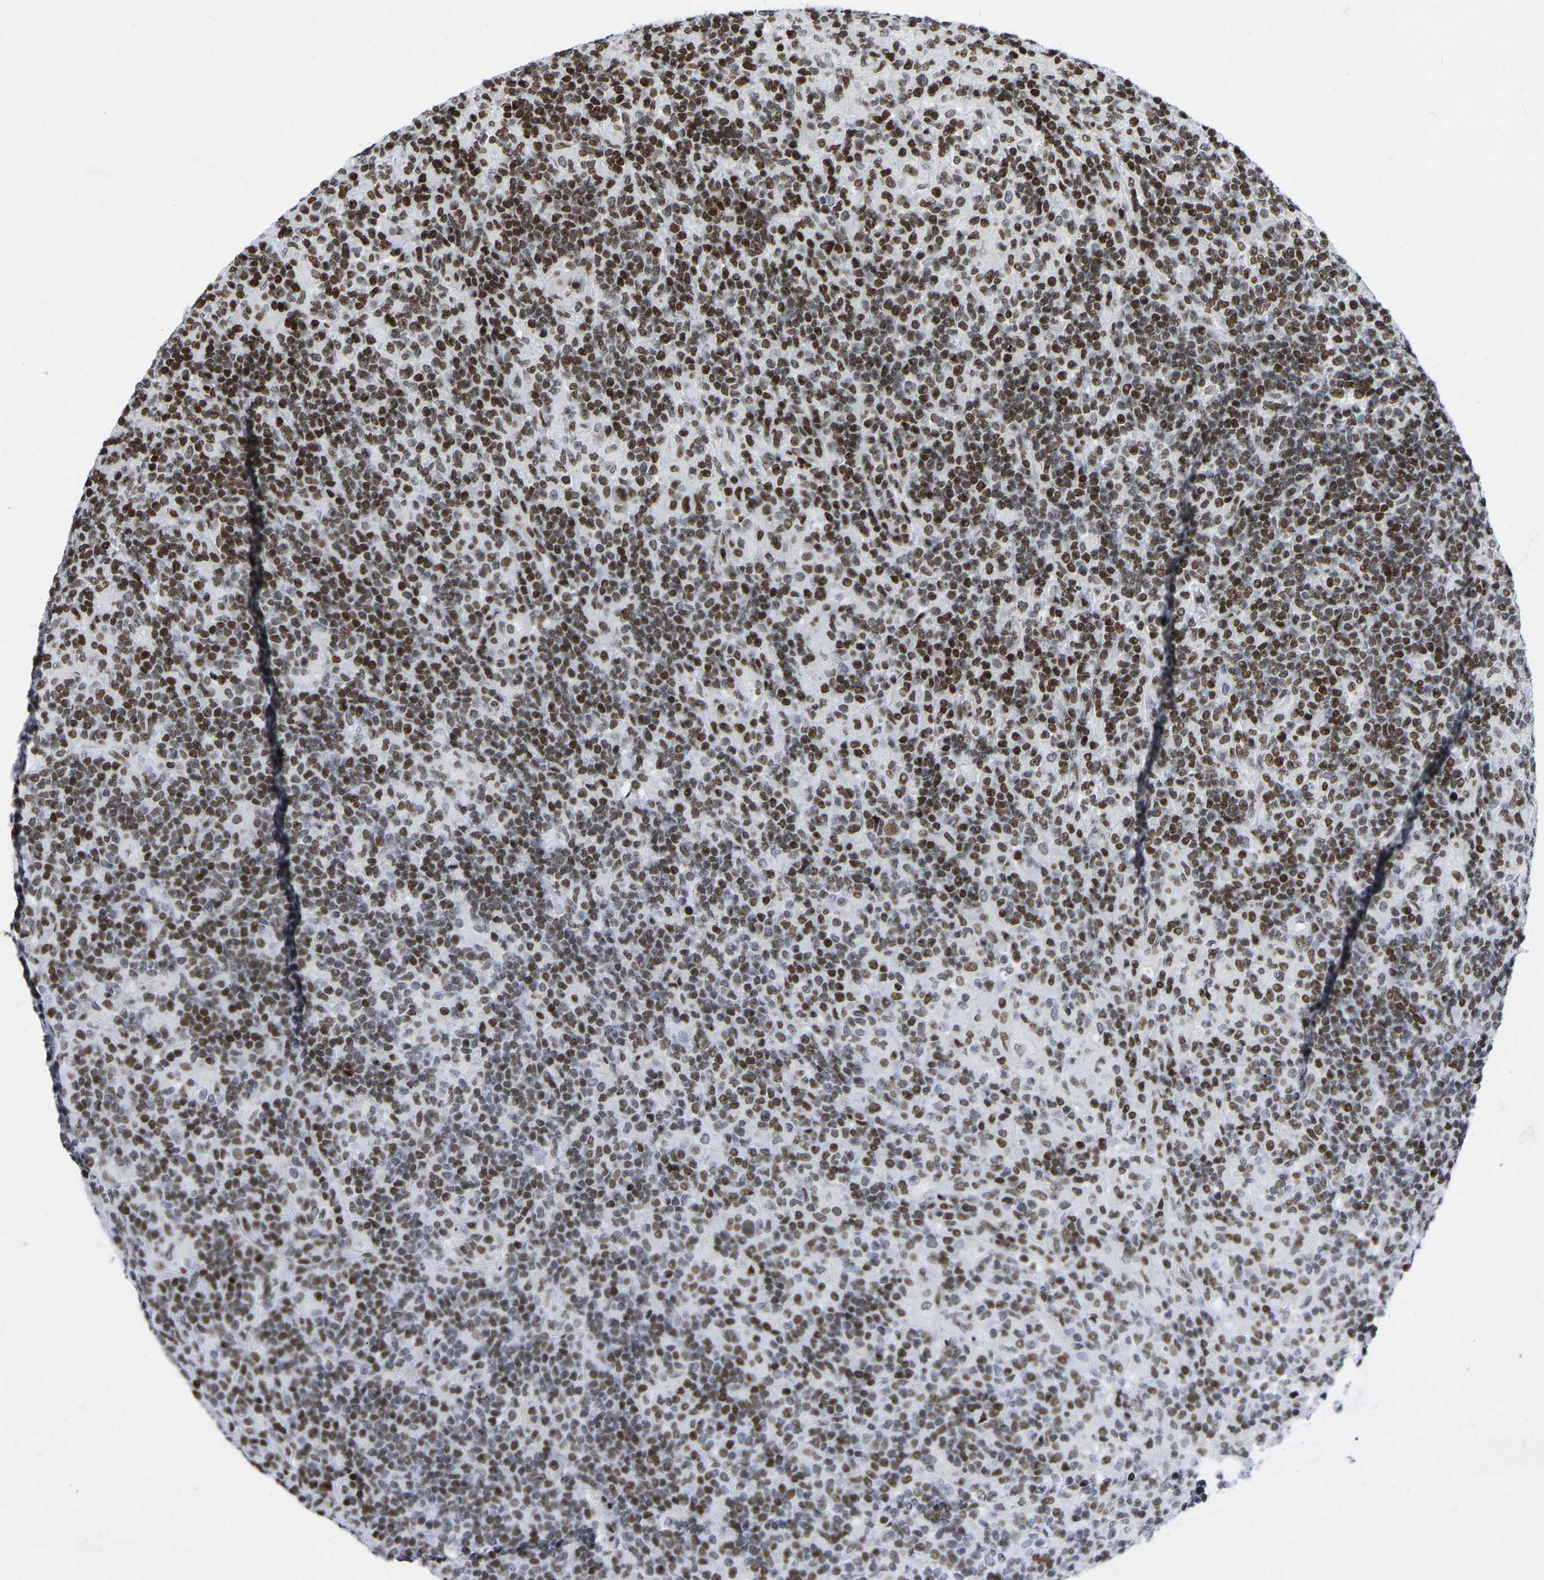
{"staining": {"intensity": "weak", "quantity": ">75%", "location": "nuclear"}, "tissue": "lymphoma", "cell_type": "Tumor cells", "image_type": "cancer", "snomed": [{"axis": "morphology", "description": "Hodgkin's disease, NOS"}, {"axis": "topography", "description": "Lymph node"}], "caption": "There is low levels of weak nuclear staining in tumor cells of lymphoma, as demonstrated by immunohistochemical staining (brown color).", "gene": "PRCC", "patient": {"sex": "male", "age": 70}}